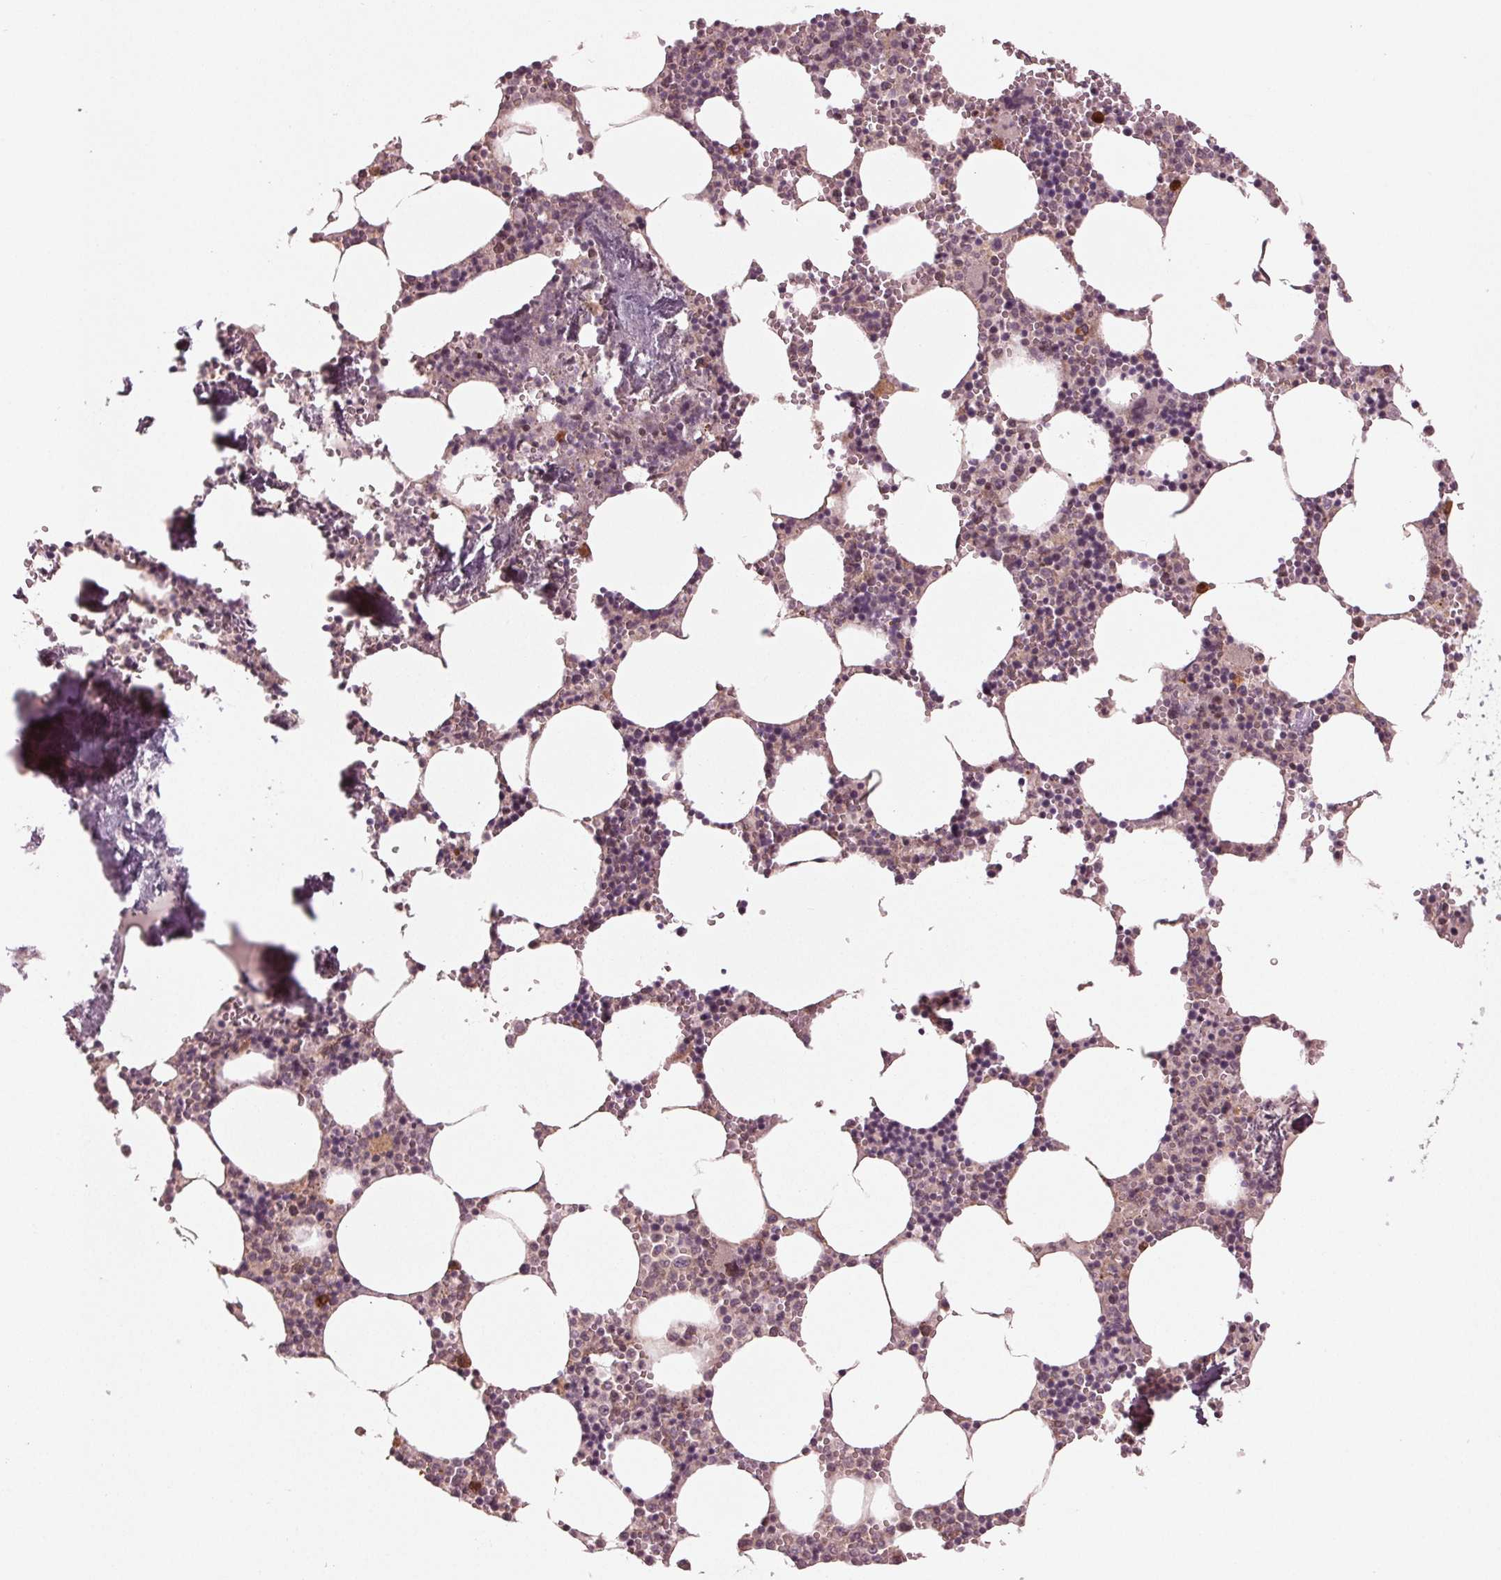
{"staining": {"intensity": "weak", "quantity": "<25%", "location": "cytoplasmic/membranous"}, "tissue": "bone marrow", "cell_type": "Hematopoietic cells", "image_type": "normal", "snomed": [{"axis": "morphology", "description": "Normal tissue, NOS"}, {"axis": "topography", "description": "Bone marrow"}], "caption": "An image of bone marrow stained for a protein demonstrates no brown staining in hematopoietic cells. The staining was performed using DAB (3,3'-diaminobenzidine) to visualize the protein expression in brown, while the nuclei were stained in blue with hematoxylin (Magnification: 20x).", "gene": "CMIP", "patient": {"sex": "male", "age": 54}}